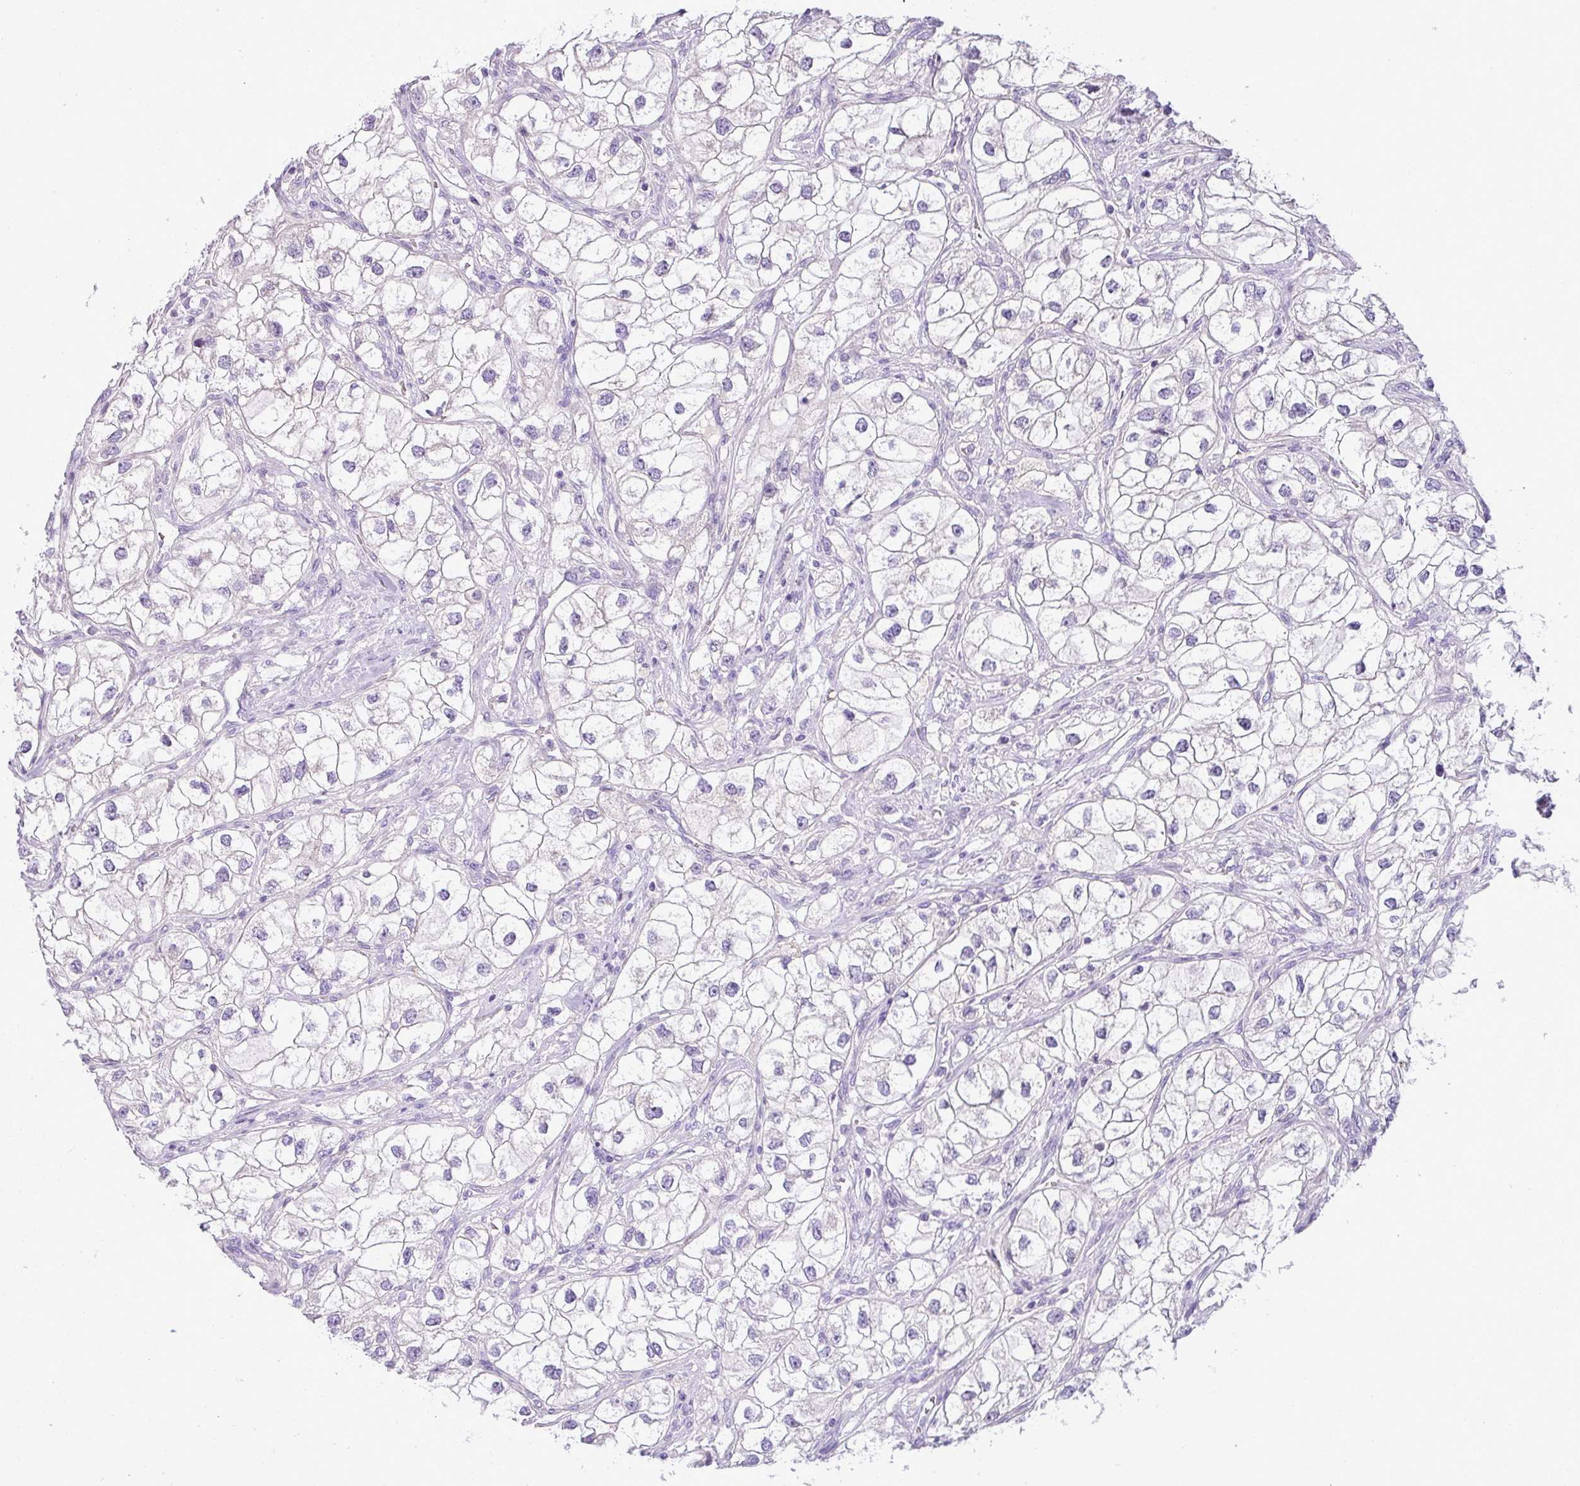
{"staining": {"intensity": "negative", "quantity": "none", "location": "none"}, "tissue": "renal cancer", "cell_type": "Tumor cells", "image_type": "cancer", "snomed": [{"axis": "morphology", "description": "Adenocarcinoma, NOS"}, {"axis": "topography", "description": "Kidney"}], "caption": "Renal cancer was stained to show a protein in brown. There is no significant staining in tumor cells.", "gene": "ENSG00000273748", "patient": {"sex": "male", "age": 59}}